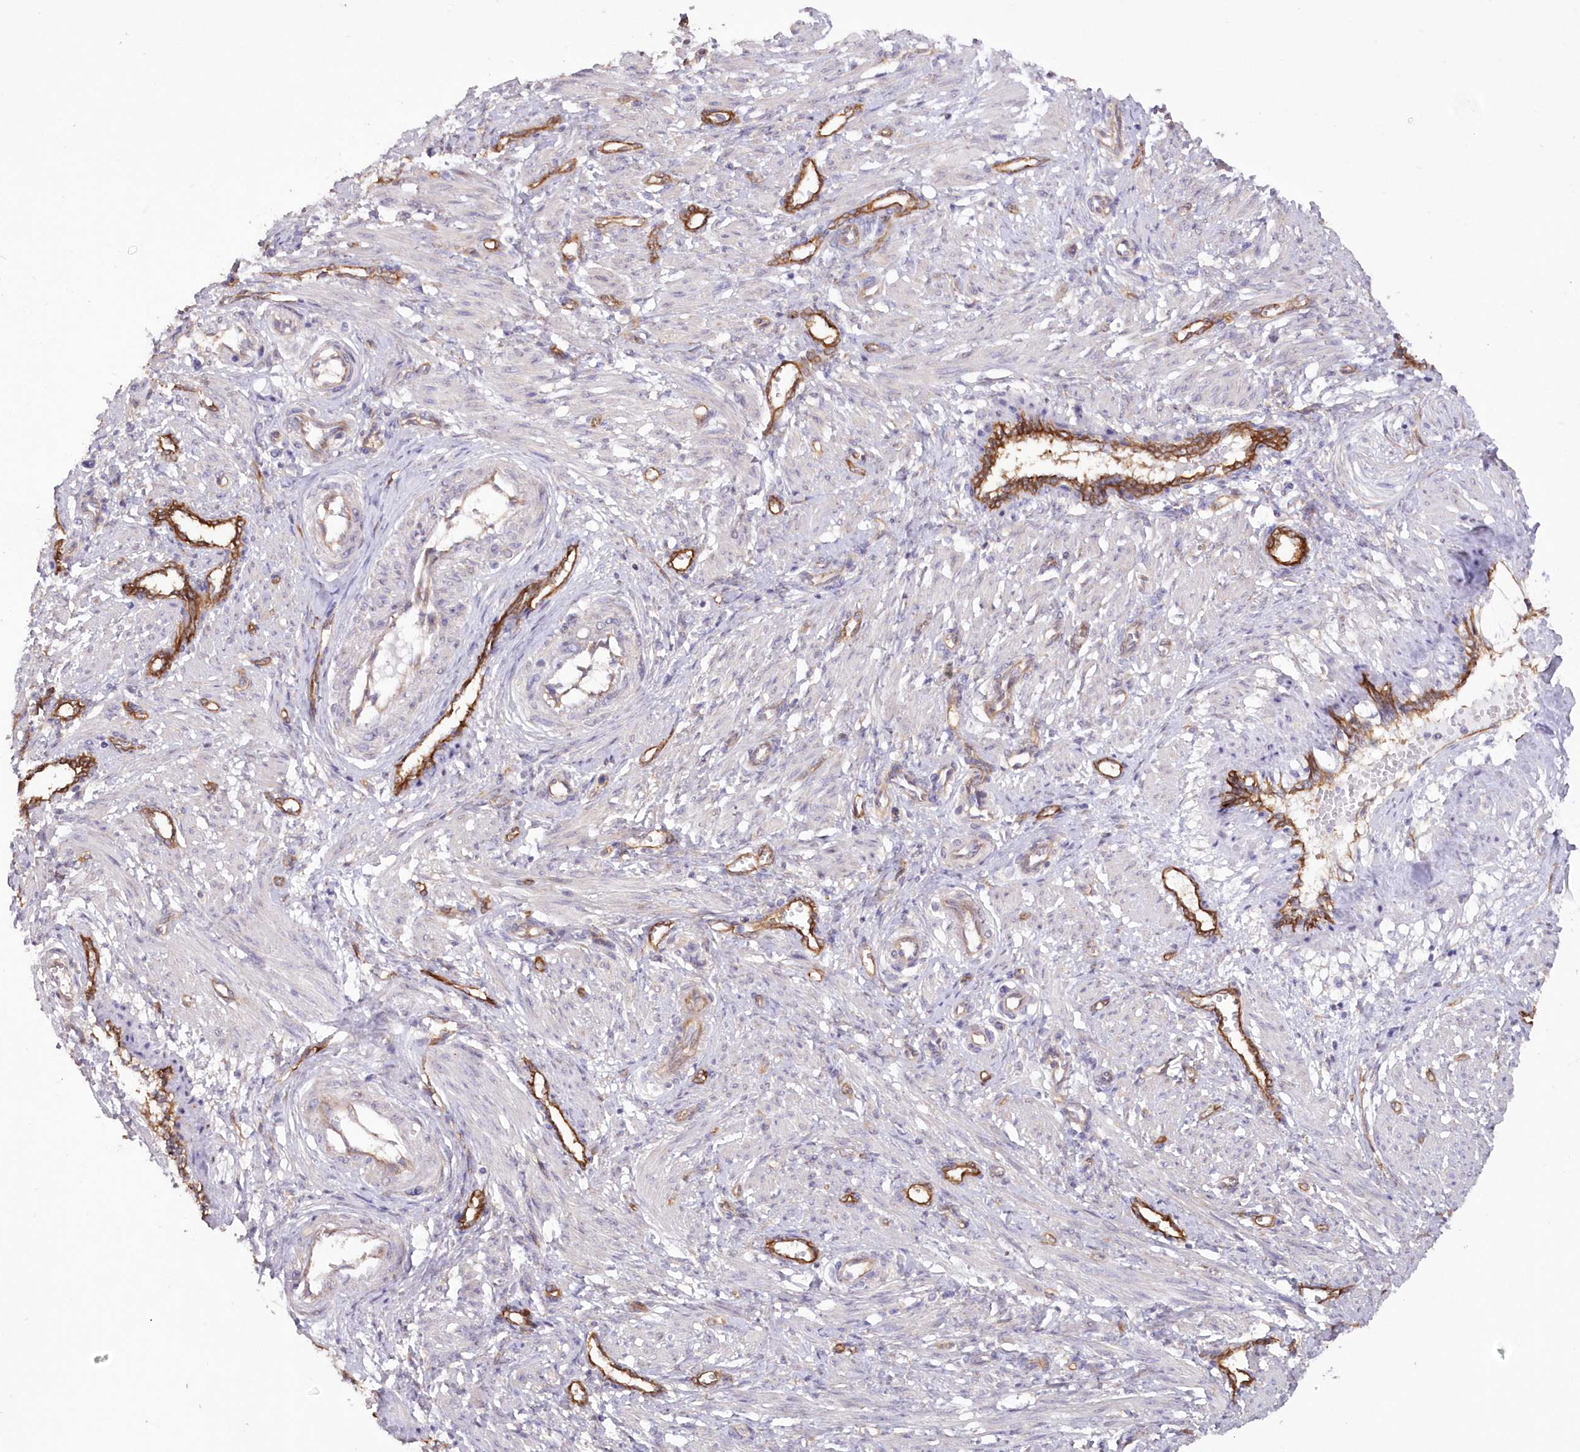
{"staining": {"intensity": "weak", "quantity": "<25%", "location": "cytoplasmic/membranous"}, "tissue": "smooth muscle", "cell_type": "Smooth muscle cells", "image_type": "normal", "snomed": [{"axis": "morphology", "description": "Normal tissue, NOS"}, {"axis": "topography", "description": "Endometrium"}], "caption": "A photomicrograph of human smooth muscle is negative for staining in smooth muscle cells. The staining is performed using DAB (3,3'-diaminobenzidine) brown chromogen with nuclei counter-stained in using hematoxylin.", "gene": "RAB11FIP5", "patient": {"sex": "female", "age": 33}}